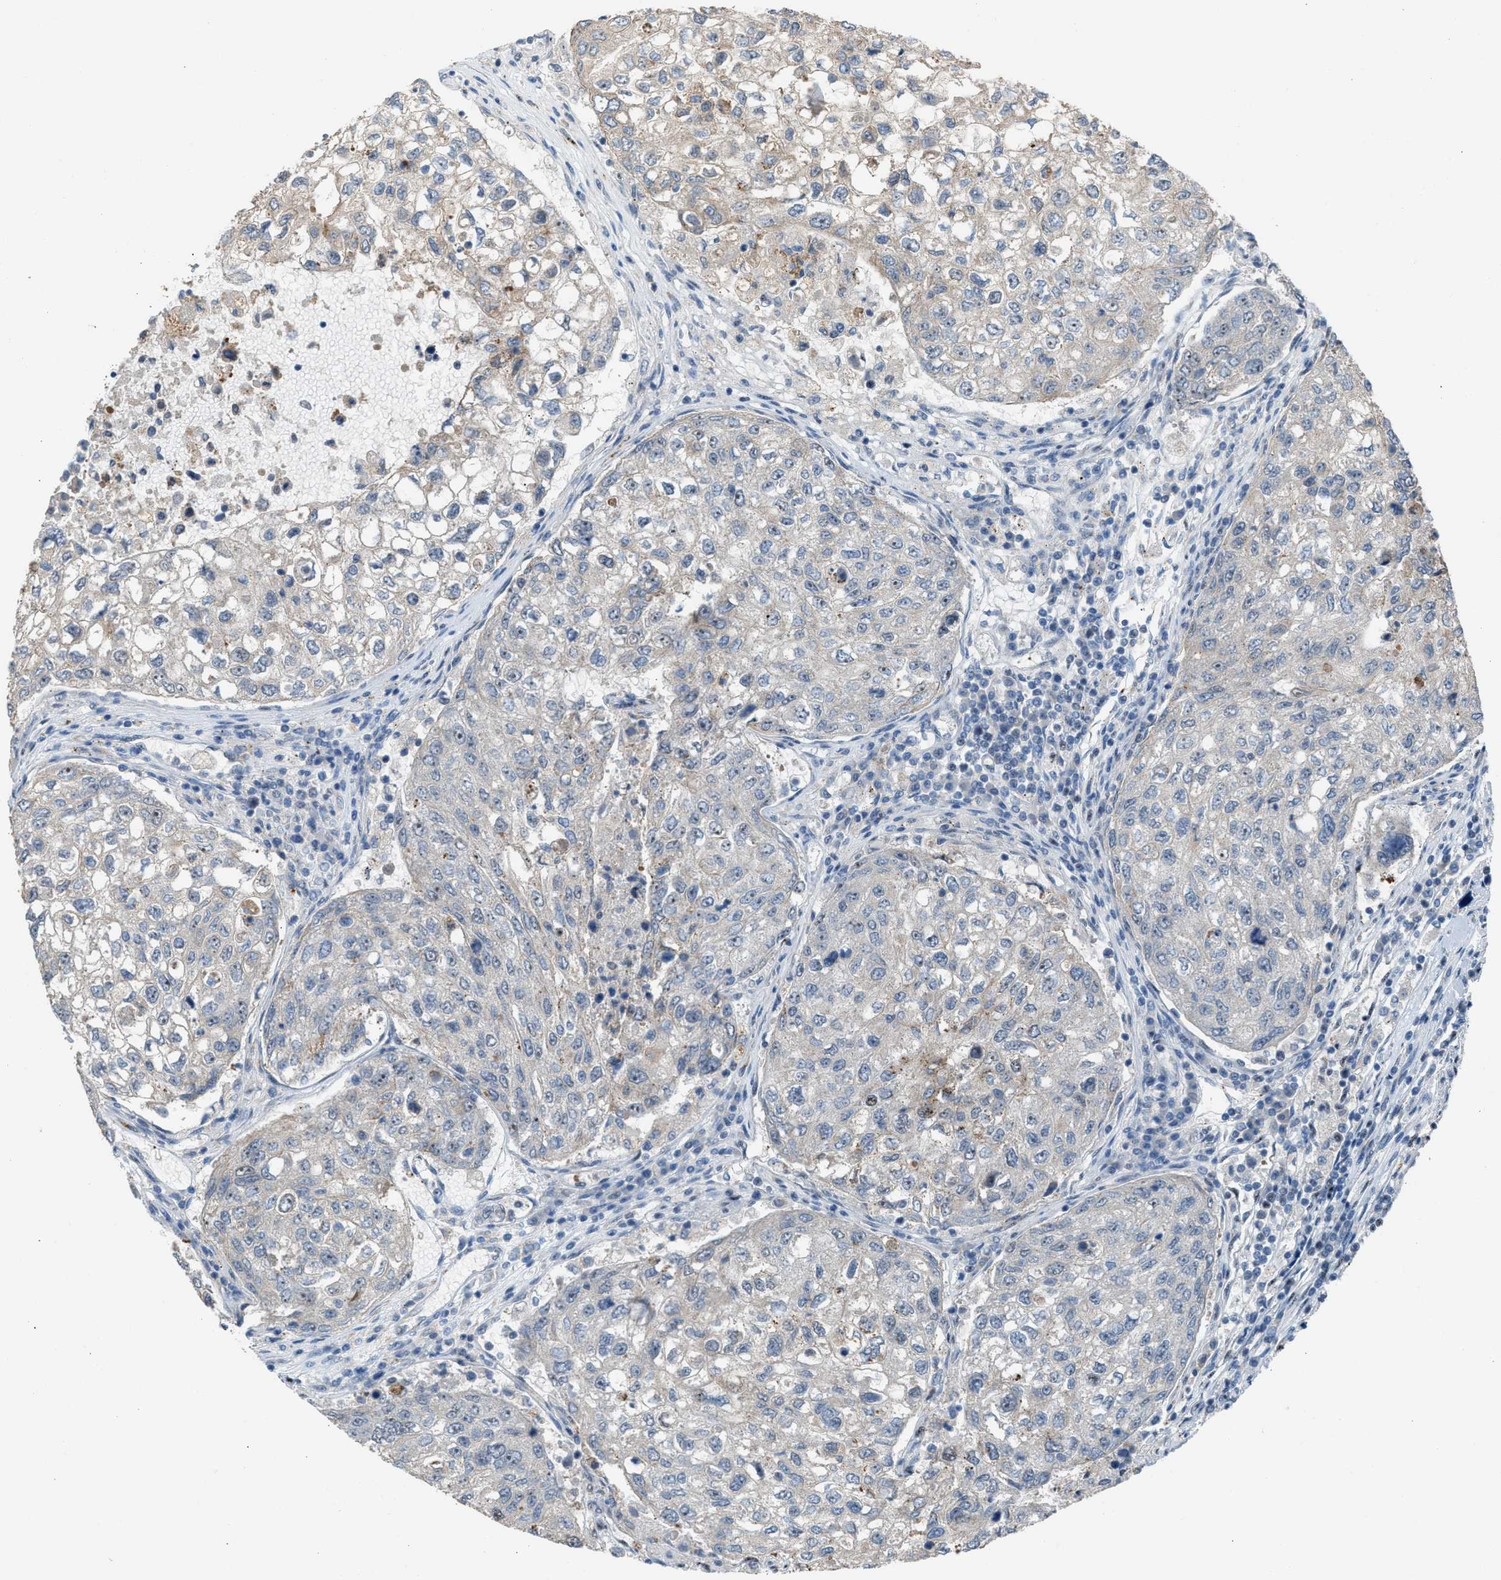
{"staining": {"intensity": "negative", "quantity": "none", "location": "none"}, "tissue": "urothelial cancer", "cell_type": "Tumor cells", "image_type": "cancer", "snomed": [{"axis": "morphology", "description": "Urothelial carcinoma, High grade"}, {"axis": "topography", "description": "Lymph node"}, {"axis": "topography", "description": "Urinary bladder"}], "caption": "The IHC histopathology image has no significant positivity in tumor cells of urothelial carcinoma (high-grade) tissue.", "gene": "CENPP", "patient": {"sex": "male", "age": 51}}